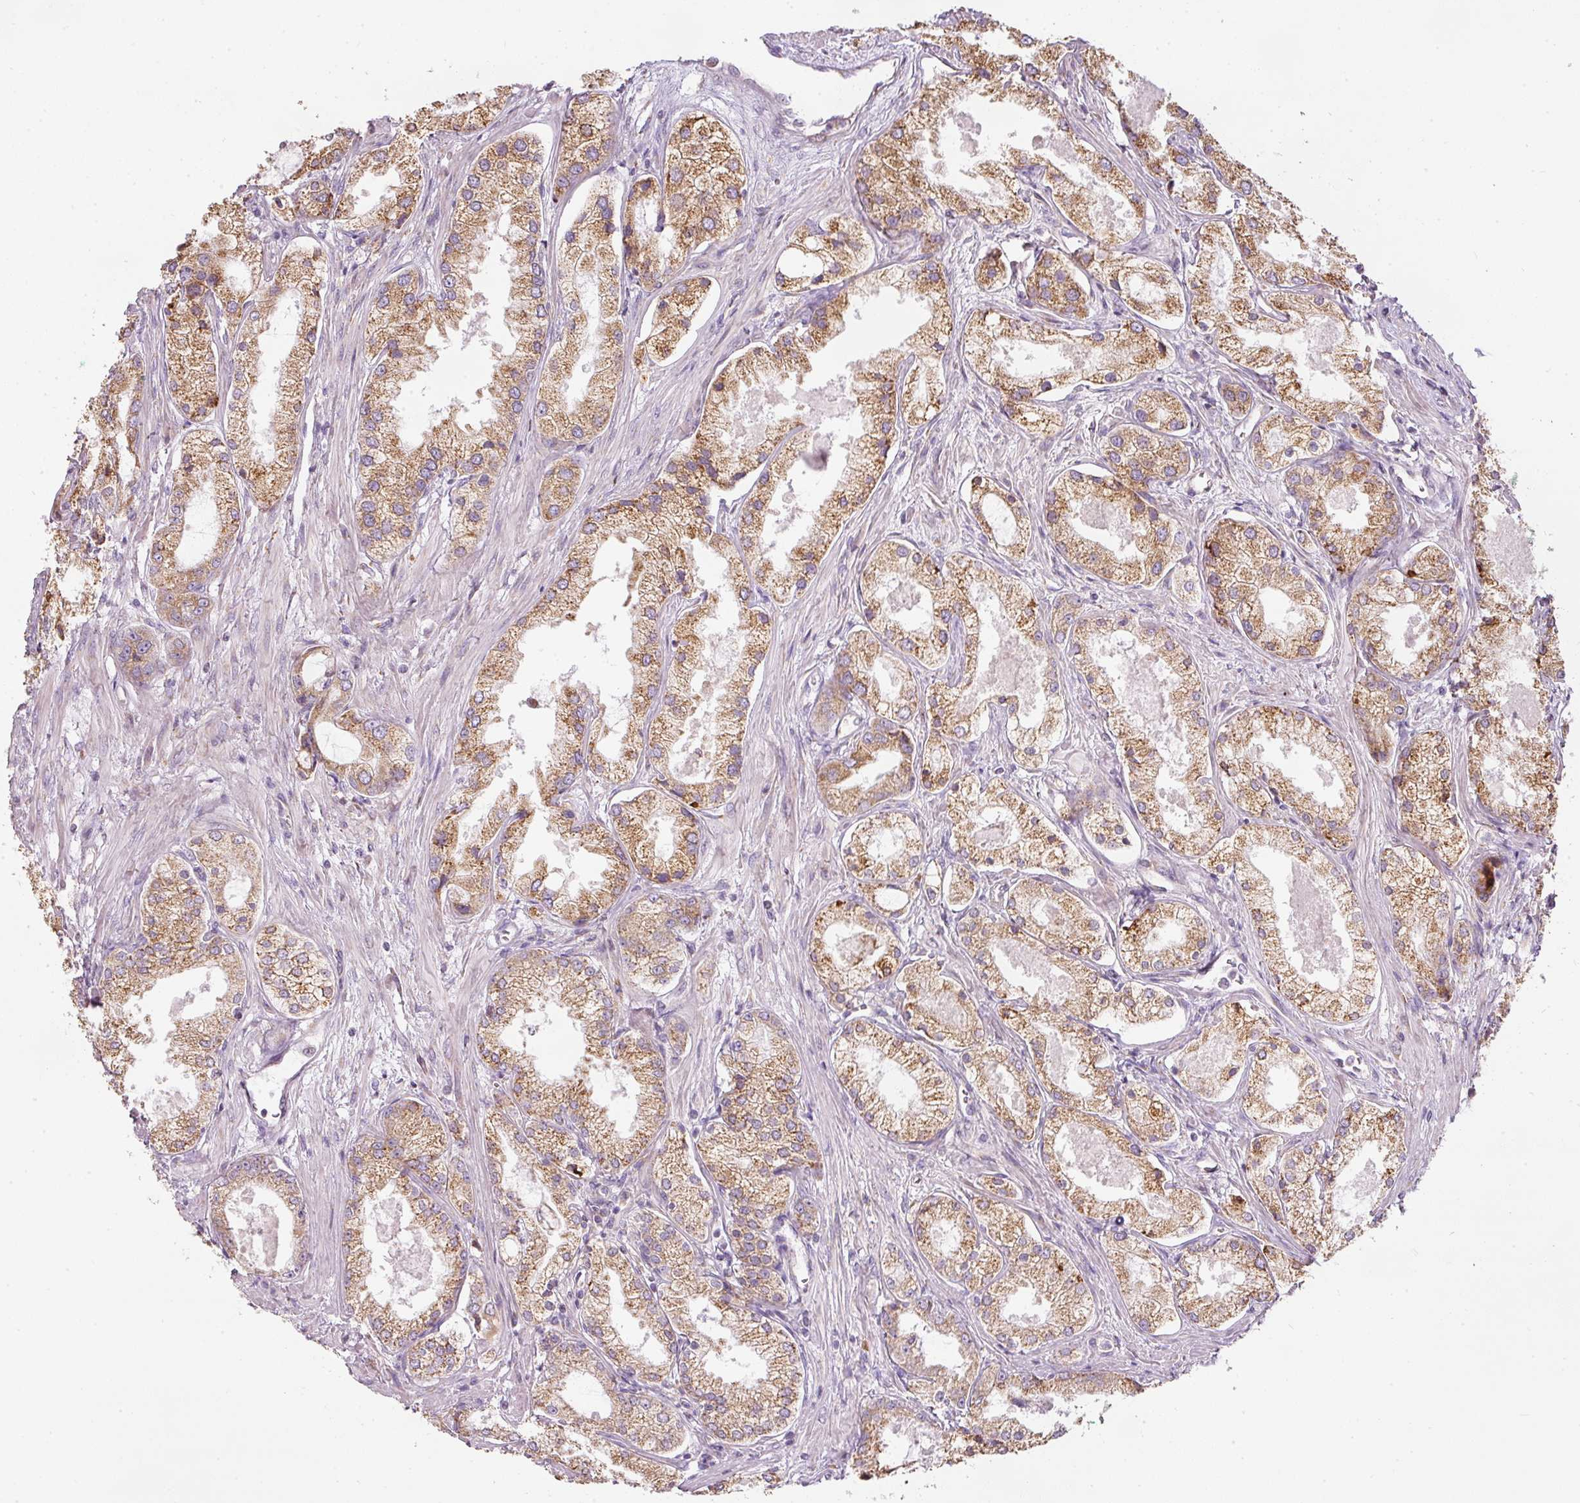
{"staining": {"intensity": "moderate", "quantity": ">75%", "location": "cytoplasmic/membranous"}, "tissue": "prostate cancer", "cell_type": "Tumor cells", "image_type": "cancer", "snomed": [{"axis": "morphology", "description": "Adenocarcinoma, Low grade"}, {"axis": "topography", "description": "Prostate"}], "caption": "Human prostate low-grade adenocarcinoma stained with a protein marker displays moderate staining in tumor cells.", "gene": "MORN4", "patient": {"sex": "male", "age": 68}}